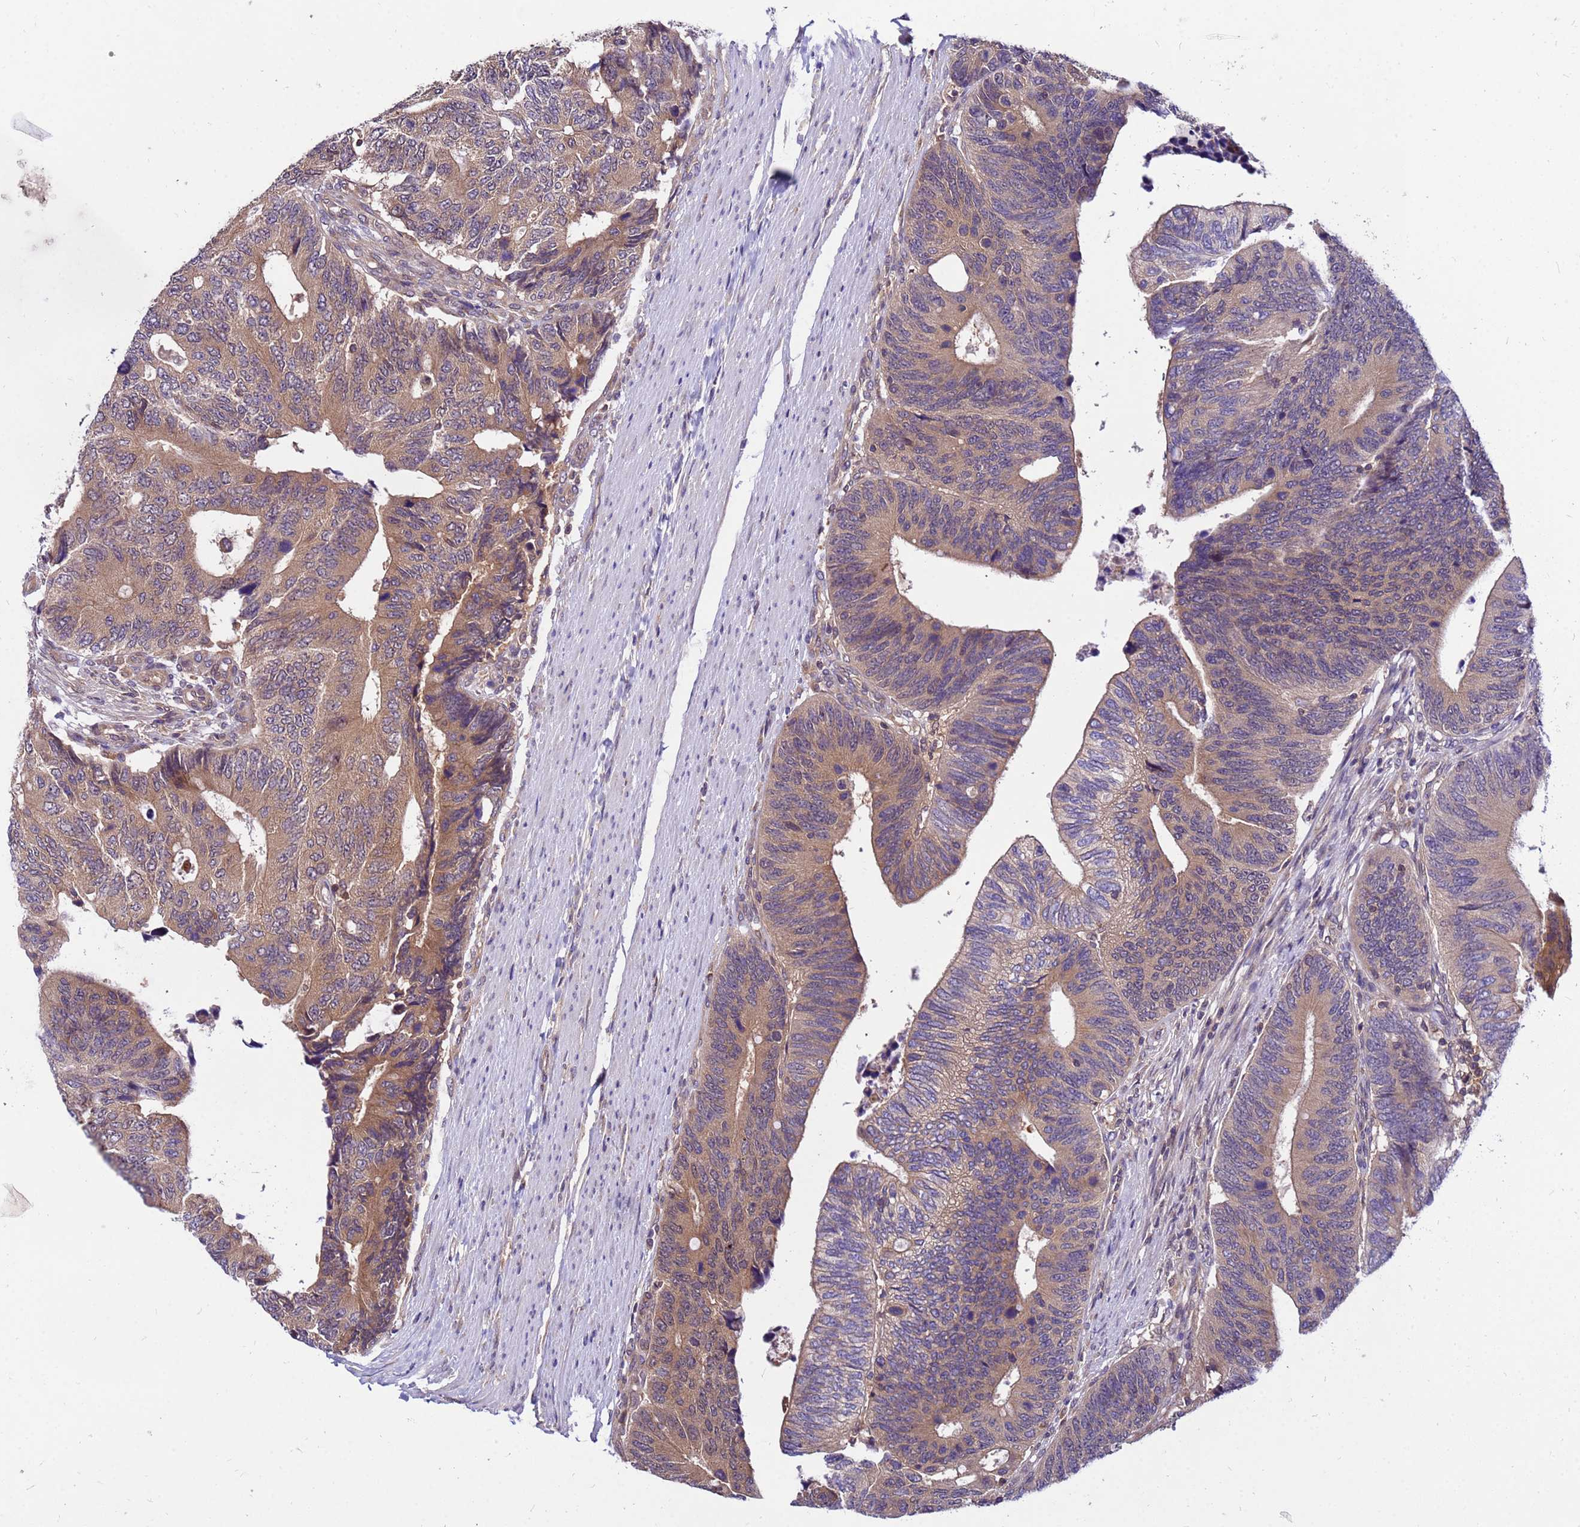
{"staining": {"intensity": "moderate", "quantity": "25%-75%", "location": "cytoplasmic/membranous"}, "tissue": "colorectal cancer", "cell_type": "Tumor cells", "image_type": "cancer", "snomed": [{"axis": "morphology", "description": "Adenocarcinoma, NOS"}, {"axis": "topography", "description": "Colon"}], "caption": "Brown immunohistochemical staining in colorectal cancer displays moderate cytoplasmic/membranous expression in approximately 25%-75% of tumor cells.", "gene": "GET3", "patient": {"sex": "male", "age": 87}}